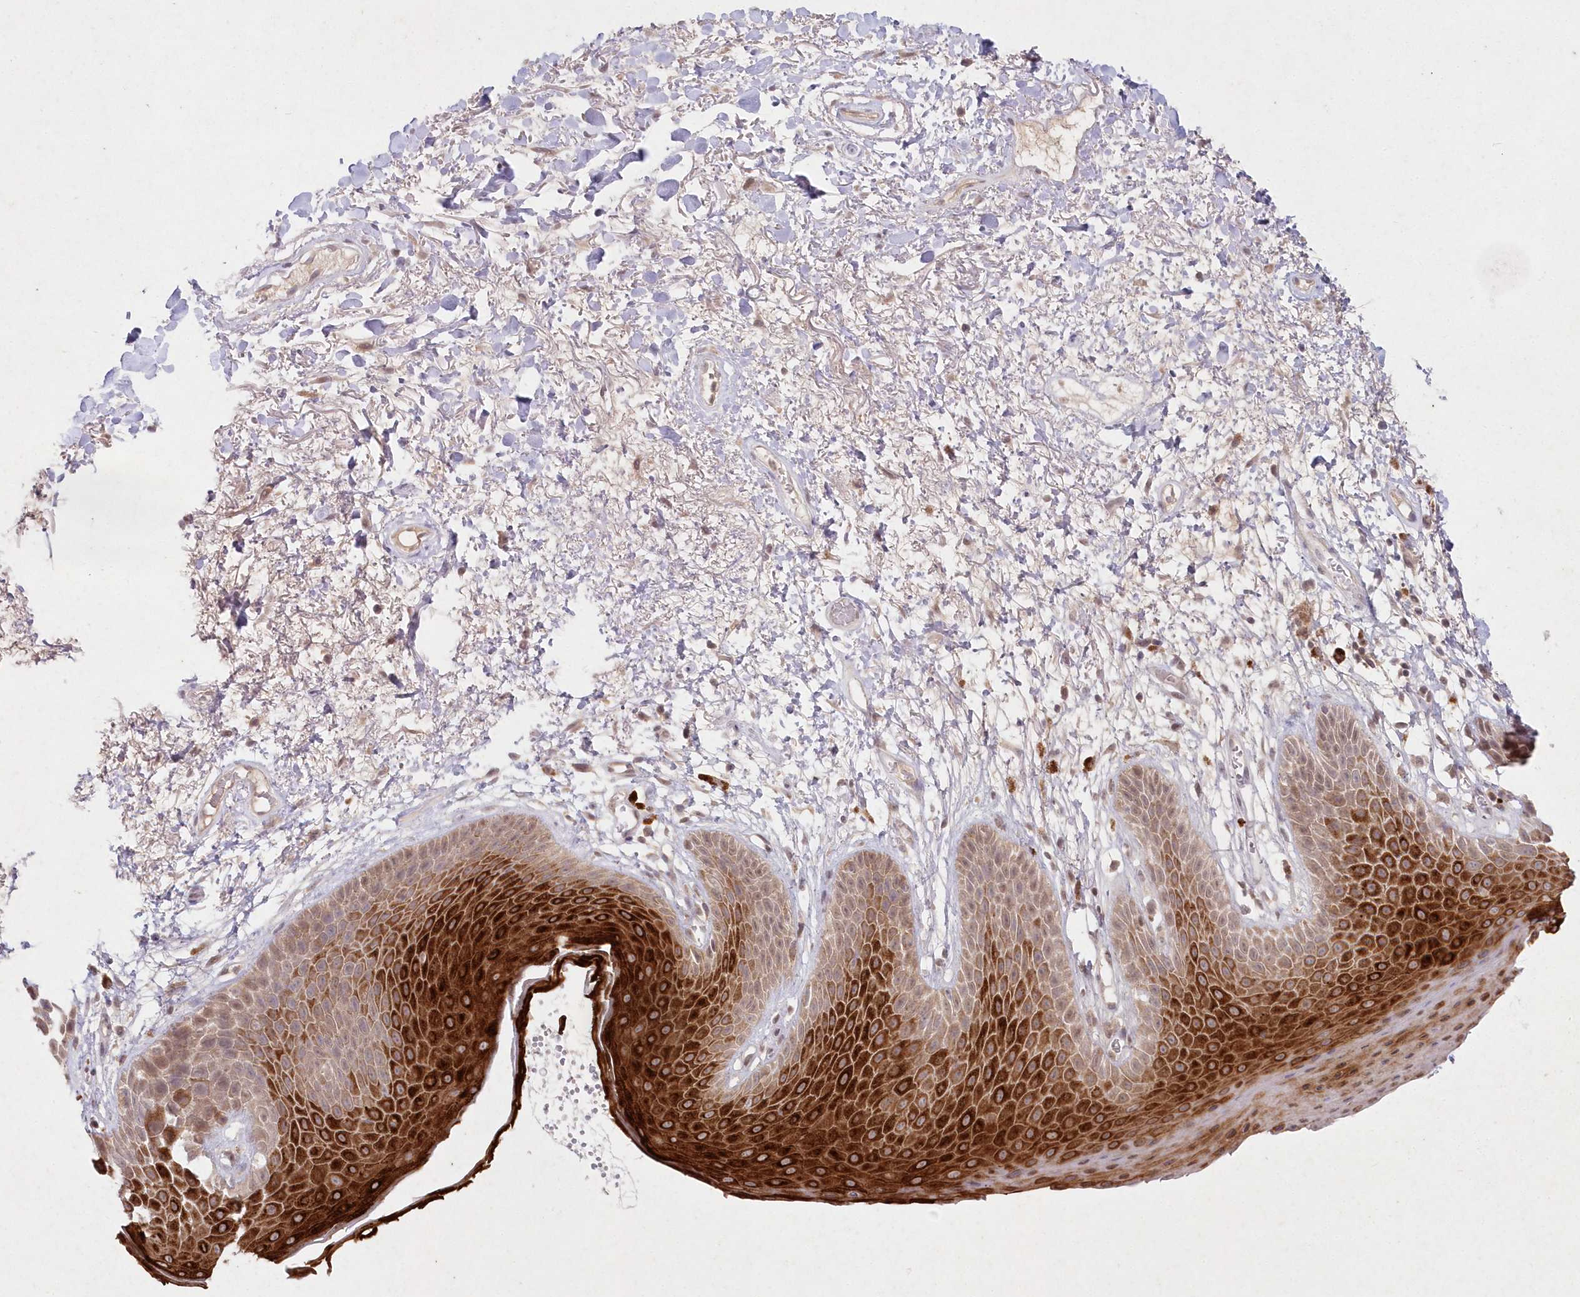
{"staining": {"intensity": "strong", "quantity": "25%-75%", "location": "cytoplasmic/membranous,nuclear"}, "tissue": "skin", "cell_type": "Epidermal cells", "image_type": "normal", "snomed": [{"axis": "morphology", "description": "Normal tissue, NOS"}, {"axis": "topography", "description": "Anal"}], "caption": "Immunohistochemistry staining of unremarkable skin, which exhibits high levels of strong cytoplasmic/membranous,nuclear expression in about 25%-75% of epidermal cells indicating strong cytoplasmic/membranous,nuclear protein expression. The staining was performed using DAB (3,3'-diaminobenzidine) (brown) for protein detection and nuclei were counterstained in hematoxylin (blue).", "gene": "ASCC1", "patient": {"sex": "male", "age": 74}}